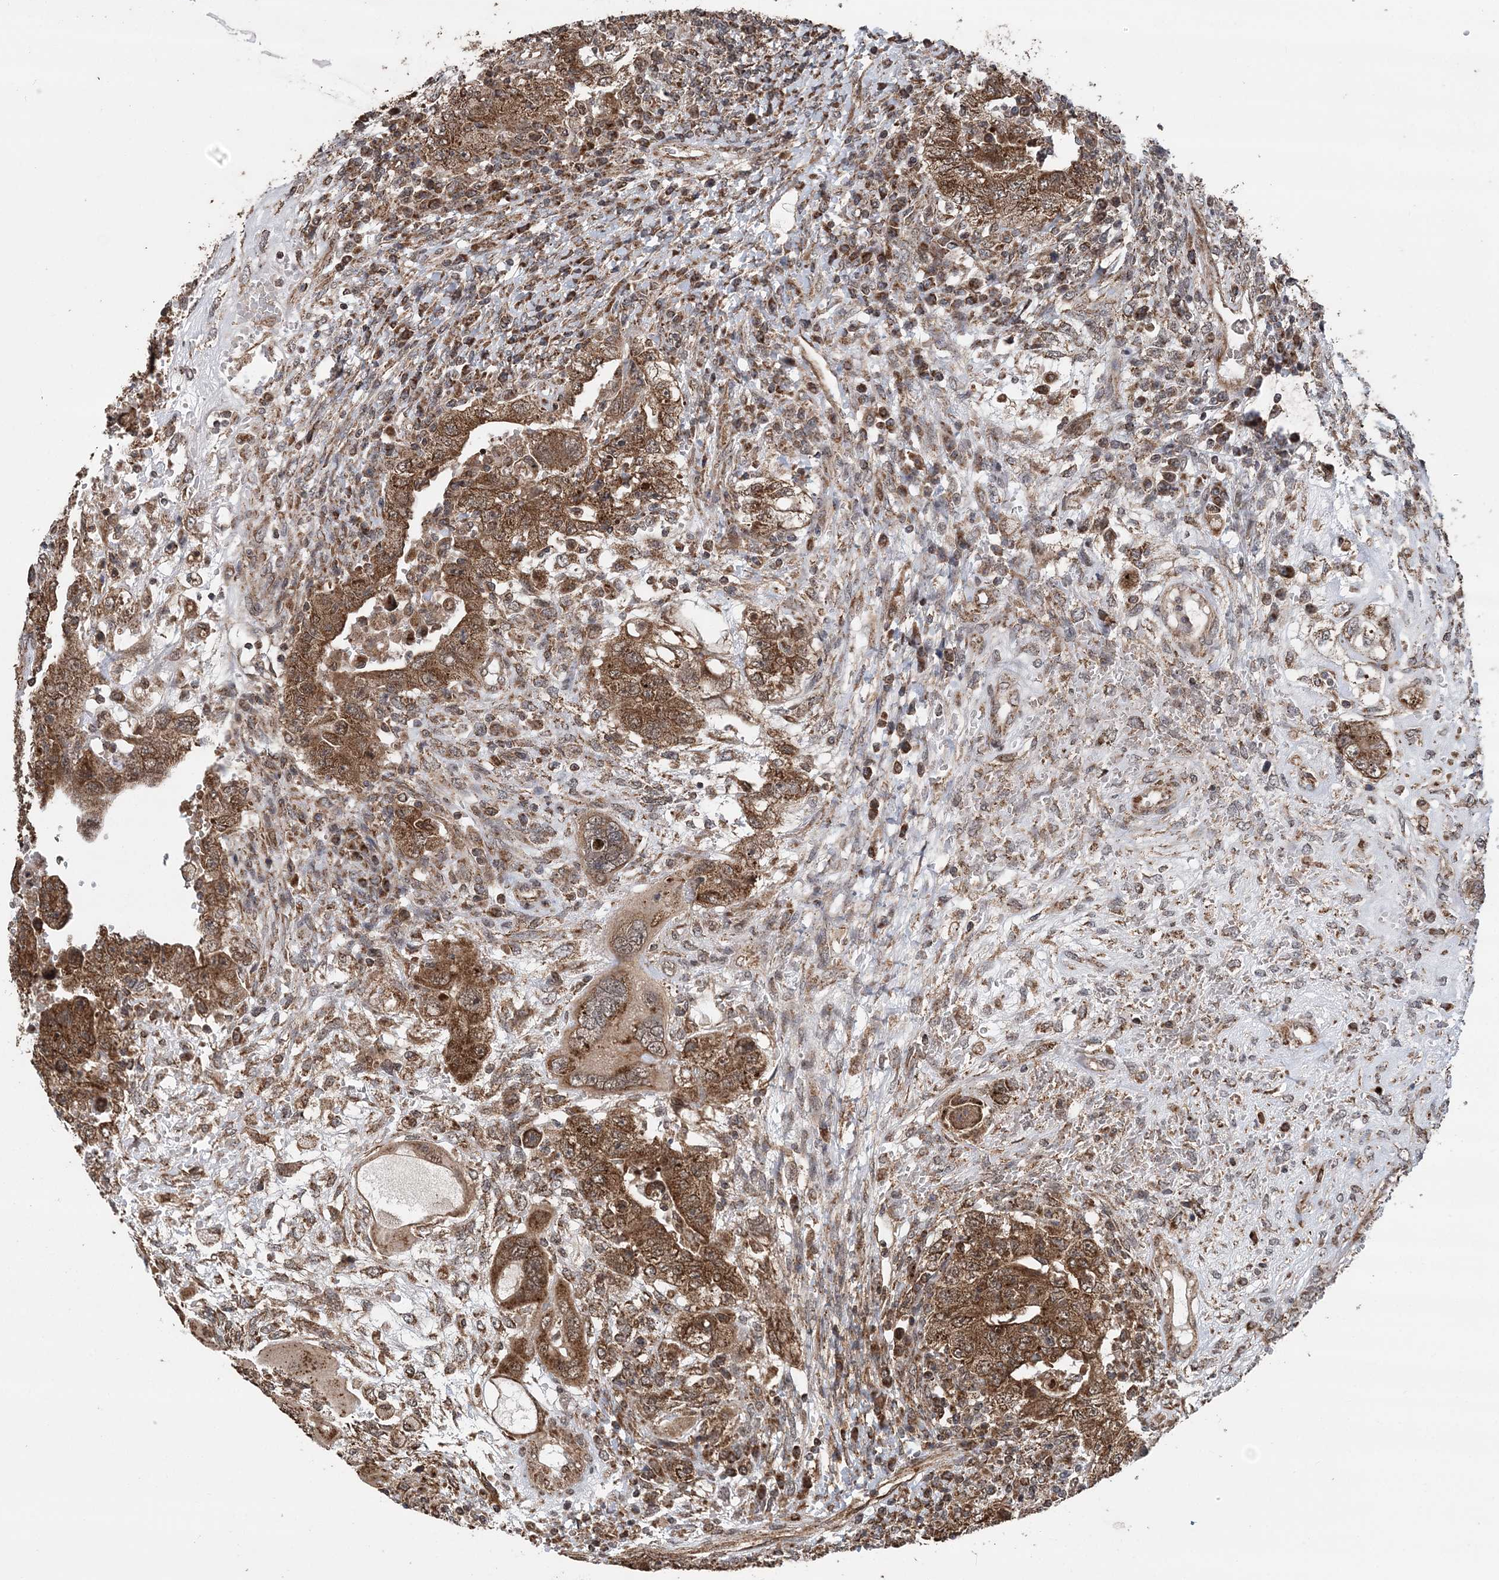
{"staining": {"intensity": "moderate", "quantity": ">75%", "location": "cytoplasmic/membranous"}, "tissue": "testis cancer", "cell_type": "Tumor cells", "image_type": "cancer", "snomed": [{"axis": "morphology", "description": "Carcinoma, Embryonal, NOS"}, {"axis": "topography", "description": "Testis"}], "caption": "Testis embryonal carcinoma tissue demonstrates moderate cytoplasmic/membranous positivity in approximately >75% of tumor cells The staining was performed using DAB (3,3'-diaminobenzidine), with brown indicating positive protein expression. Nuclei are stained blue with hematoxylin.", "gene": "PCBP1", "patient": {"sex": "male", "age": 26}}